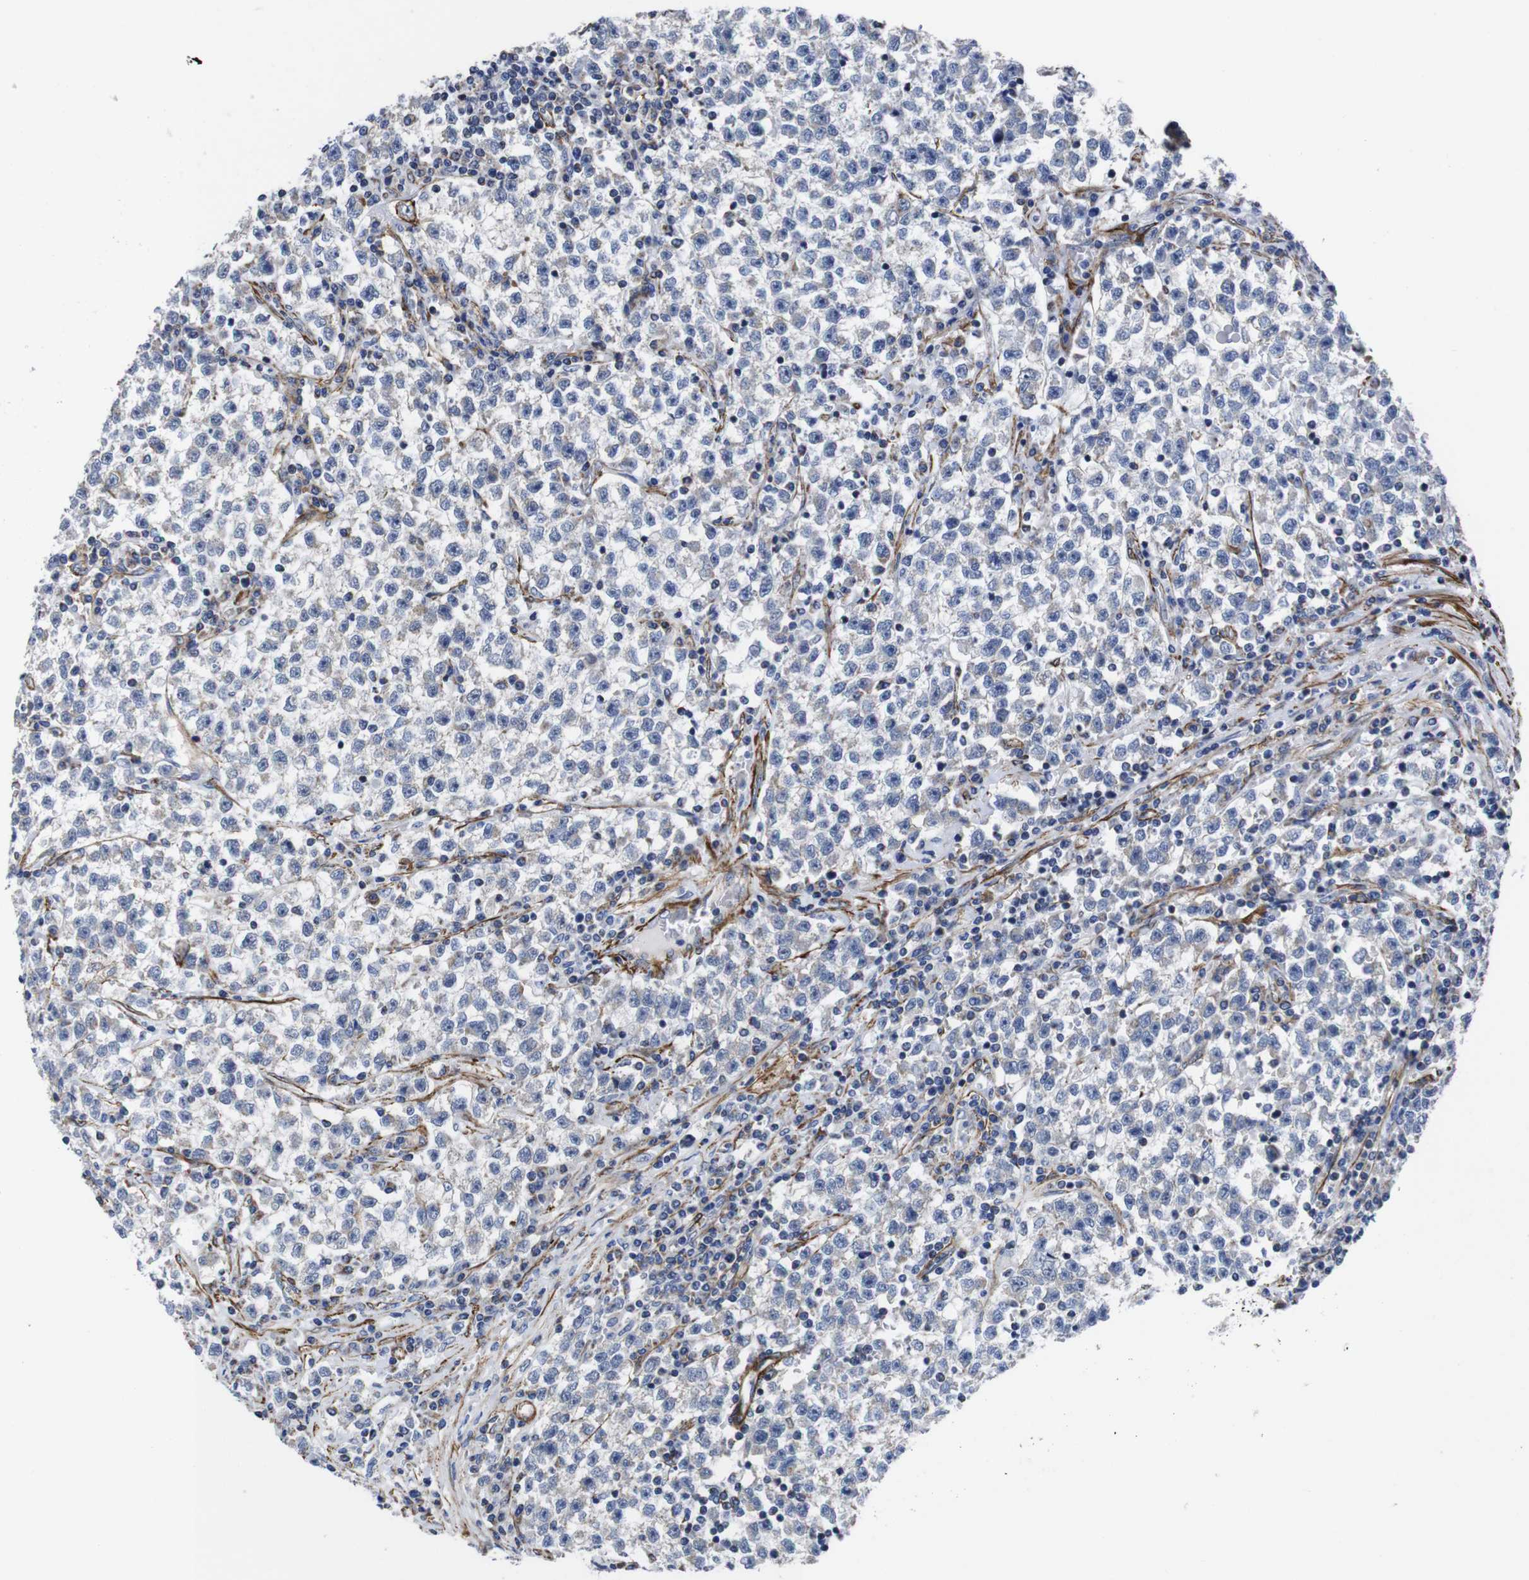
{"staining": {"intensity": "negative", "quantity": "none", "location": "none"}, "tissue": "testis cancer", "cell_type": "Tumor cells", "image_type": "cancer", "snomed": [{"axis": "morphology", "description": "Seminoma, NOS"}, {"axis": "topography", "description": "Testis"}], "caption": "An image of testis cancer stained for a protein shows no brown staining in tumor cells.", "gene": "WNT10A", "patient": {"sex": "male", "age": 22}}